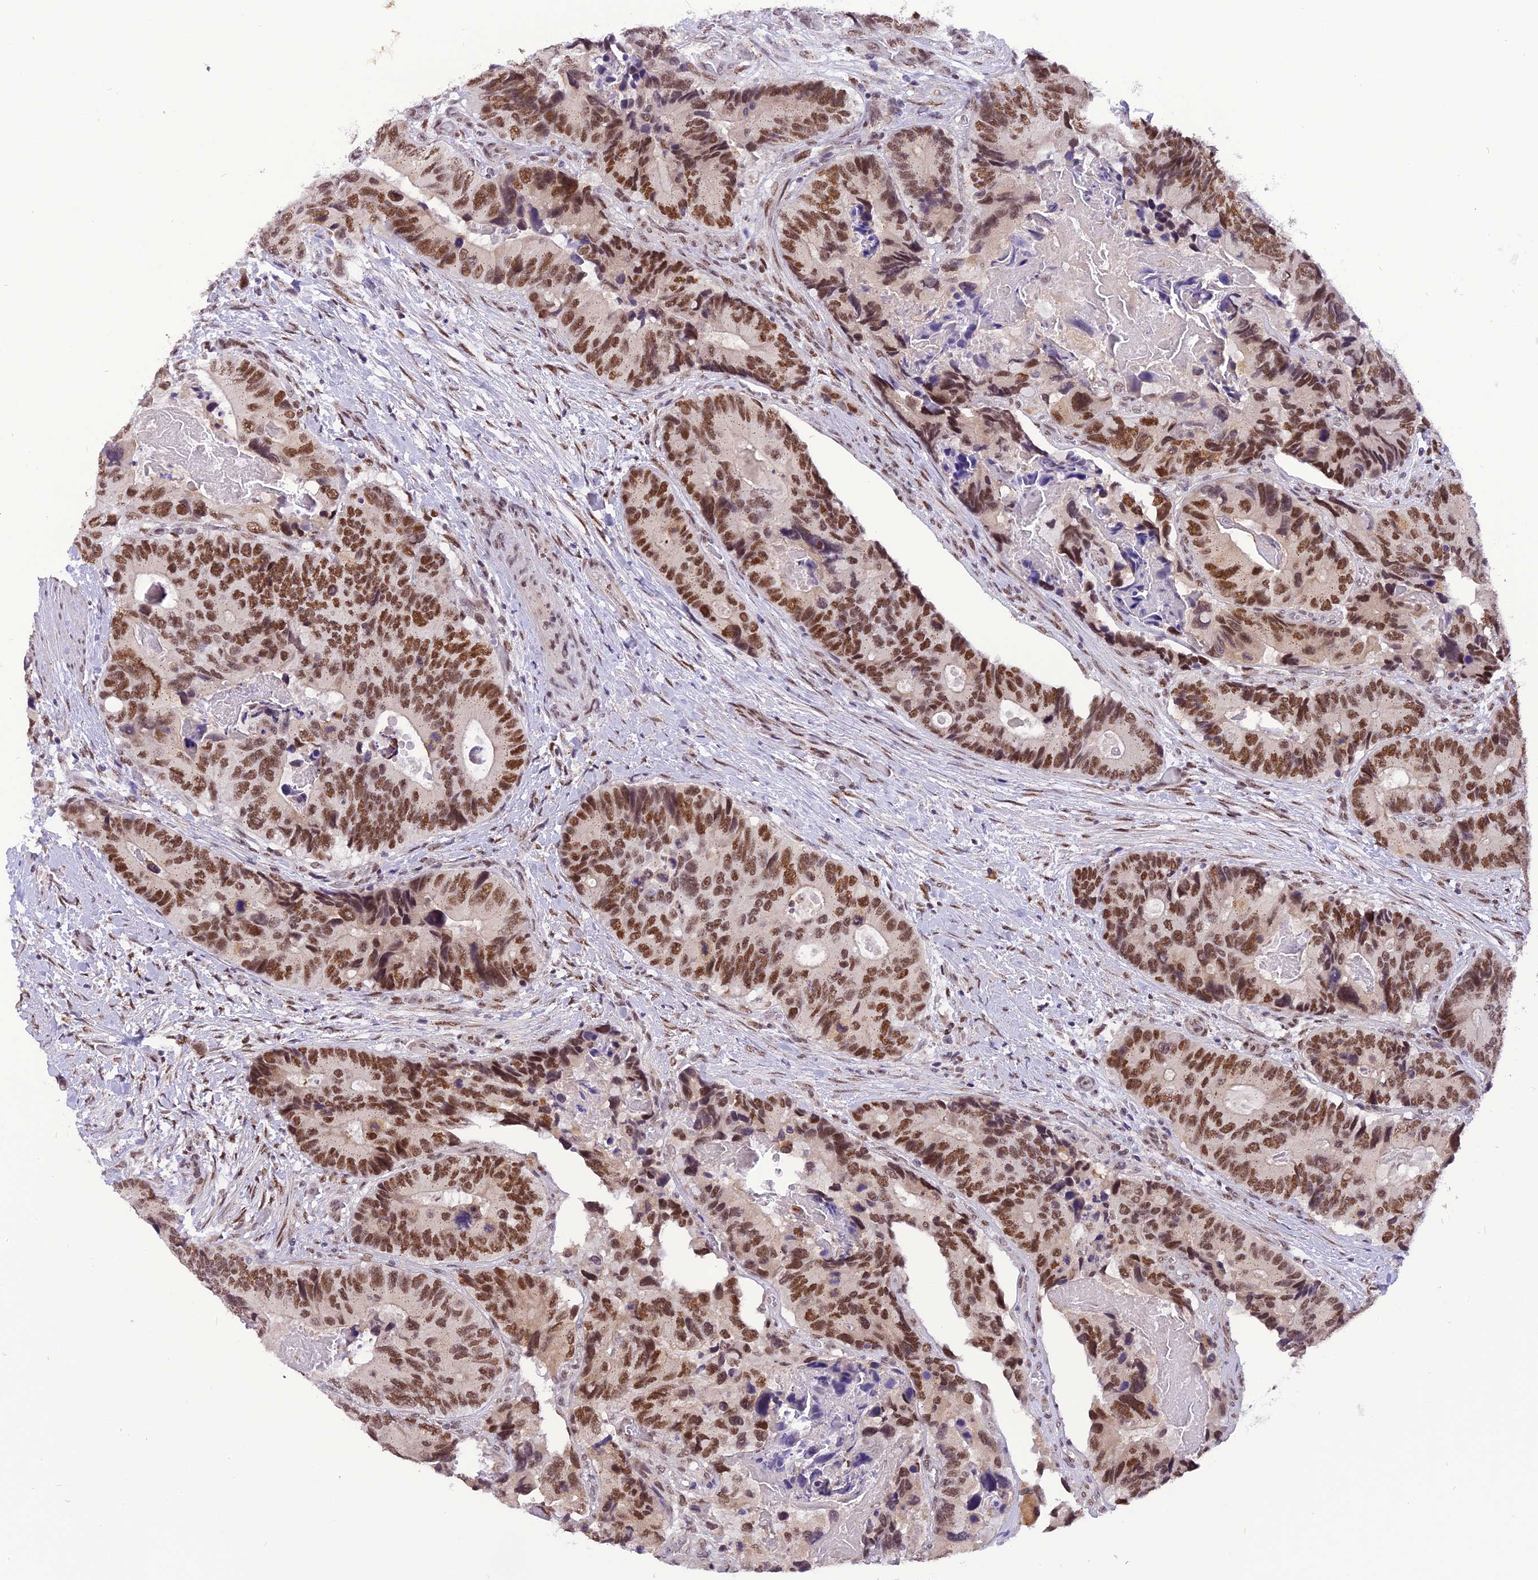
{"staining": {"intensity": "strong", "quantity": ">75%", "location": "nuclear"}, "tissue": "colorectal cancer", "cell_type": "Tumor cells", "image_type": "cancer", "snomed": [{"axis": "morphology", "description": "Adenocarcinoma, NOS"}, {"axis": "topography", "description": "Colon"}], "caption": "Immunohistochemical staining of adenocarcinoma (colorectal) demonstrates strong nuclear protein expression in about >75% of tumor cells.", "gene": "IRF2BP1", "patient": {"sex": "male", "age": 84}}